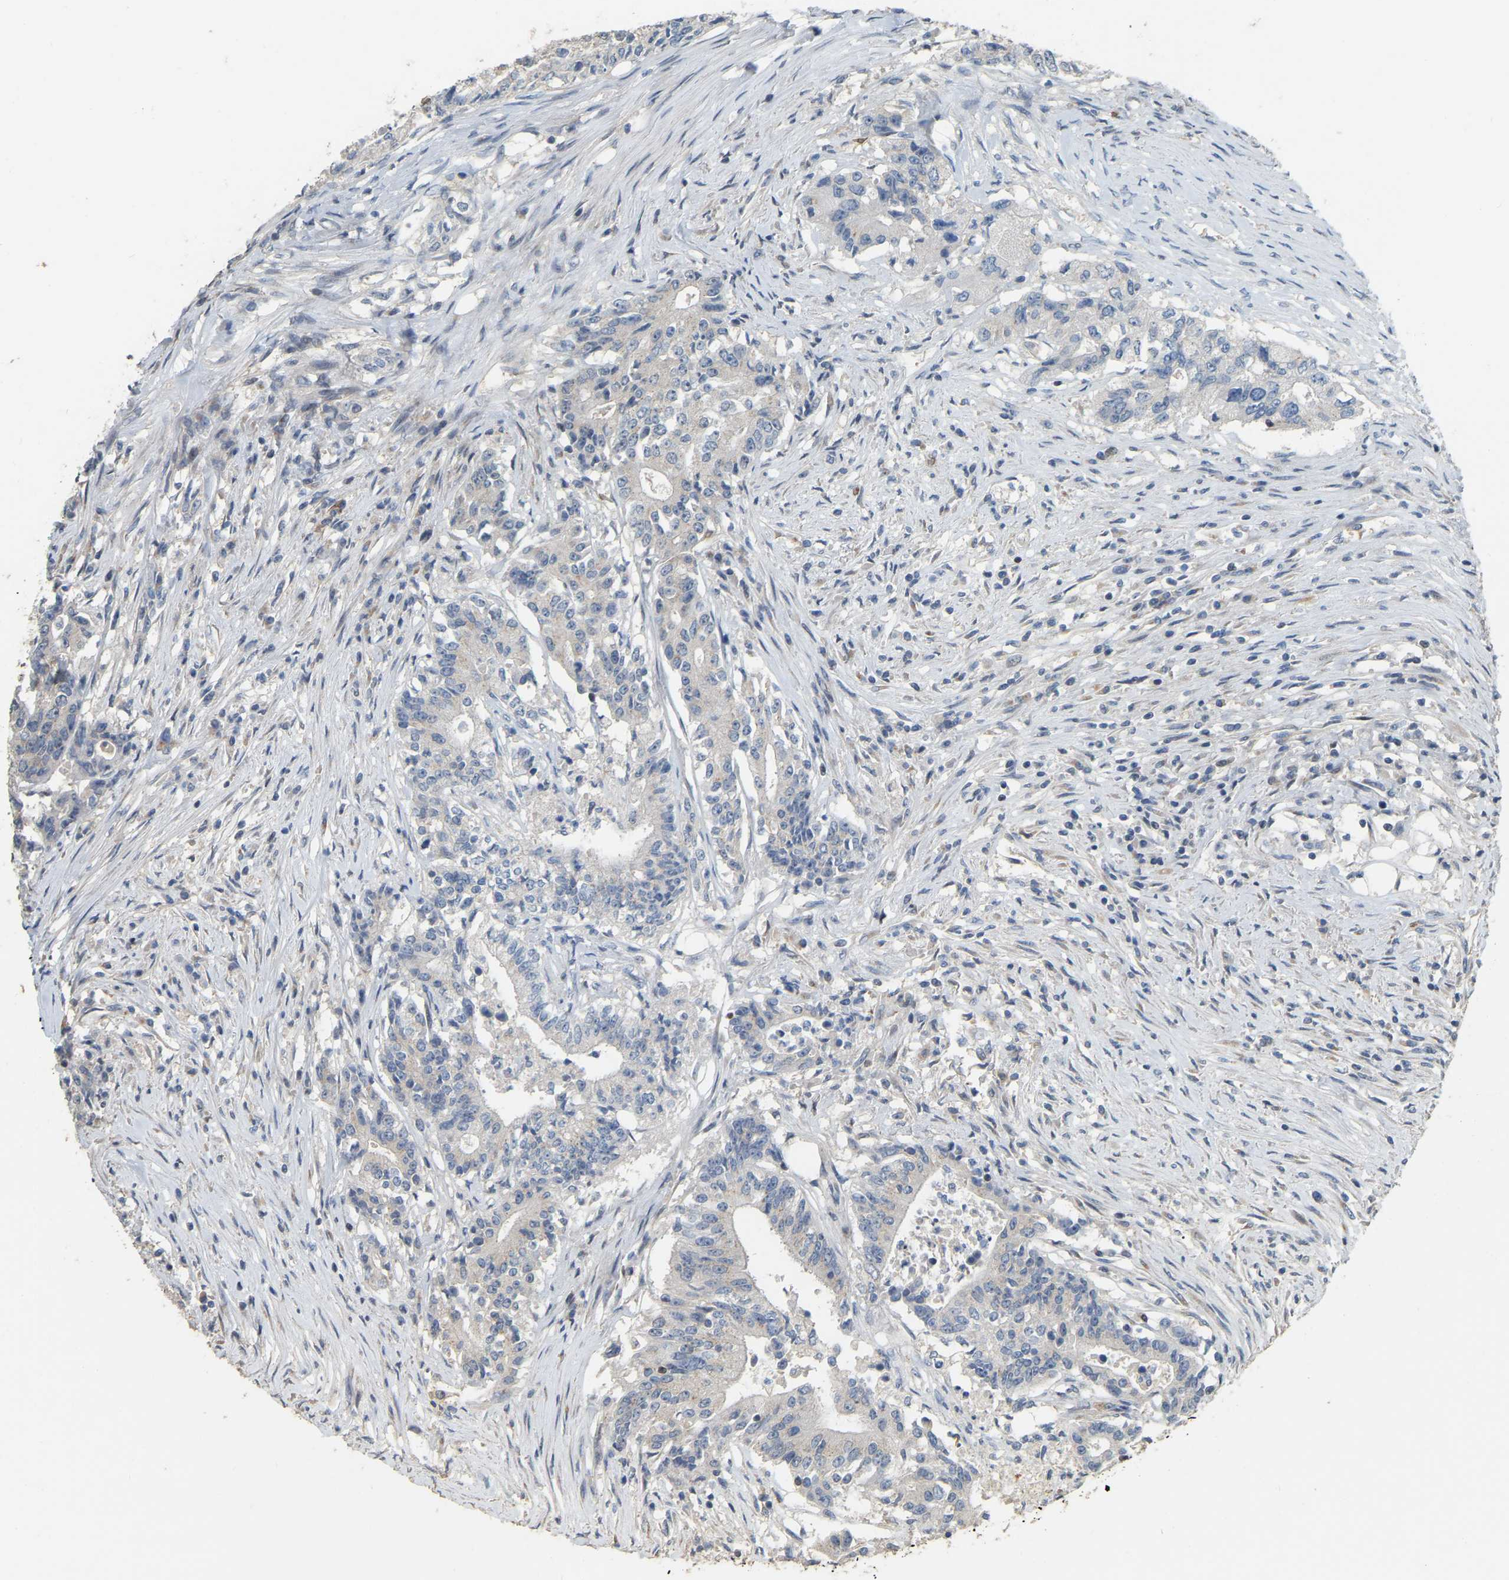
{"staining": {"intensity": "negative", "quantity": "none", "location": "none"}, "tissue": "colorectal cancer", "cell_type": "Tumor cells", "image_type": "cancer", "snomed": [{"axis": "morphology", "description": "Adenocarcinoma, NOS"}, {"axis": "topography", "description": "Colon"}], "caption": "Colorectal adenocarcinoma was stained to show a protein in brown. There is no significant staining in tumor cells. (DAB IHC with hematoxylin counter stain).", "gene": "CFAP298", "patient": {"sex": "female", "age": 77}}